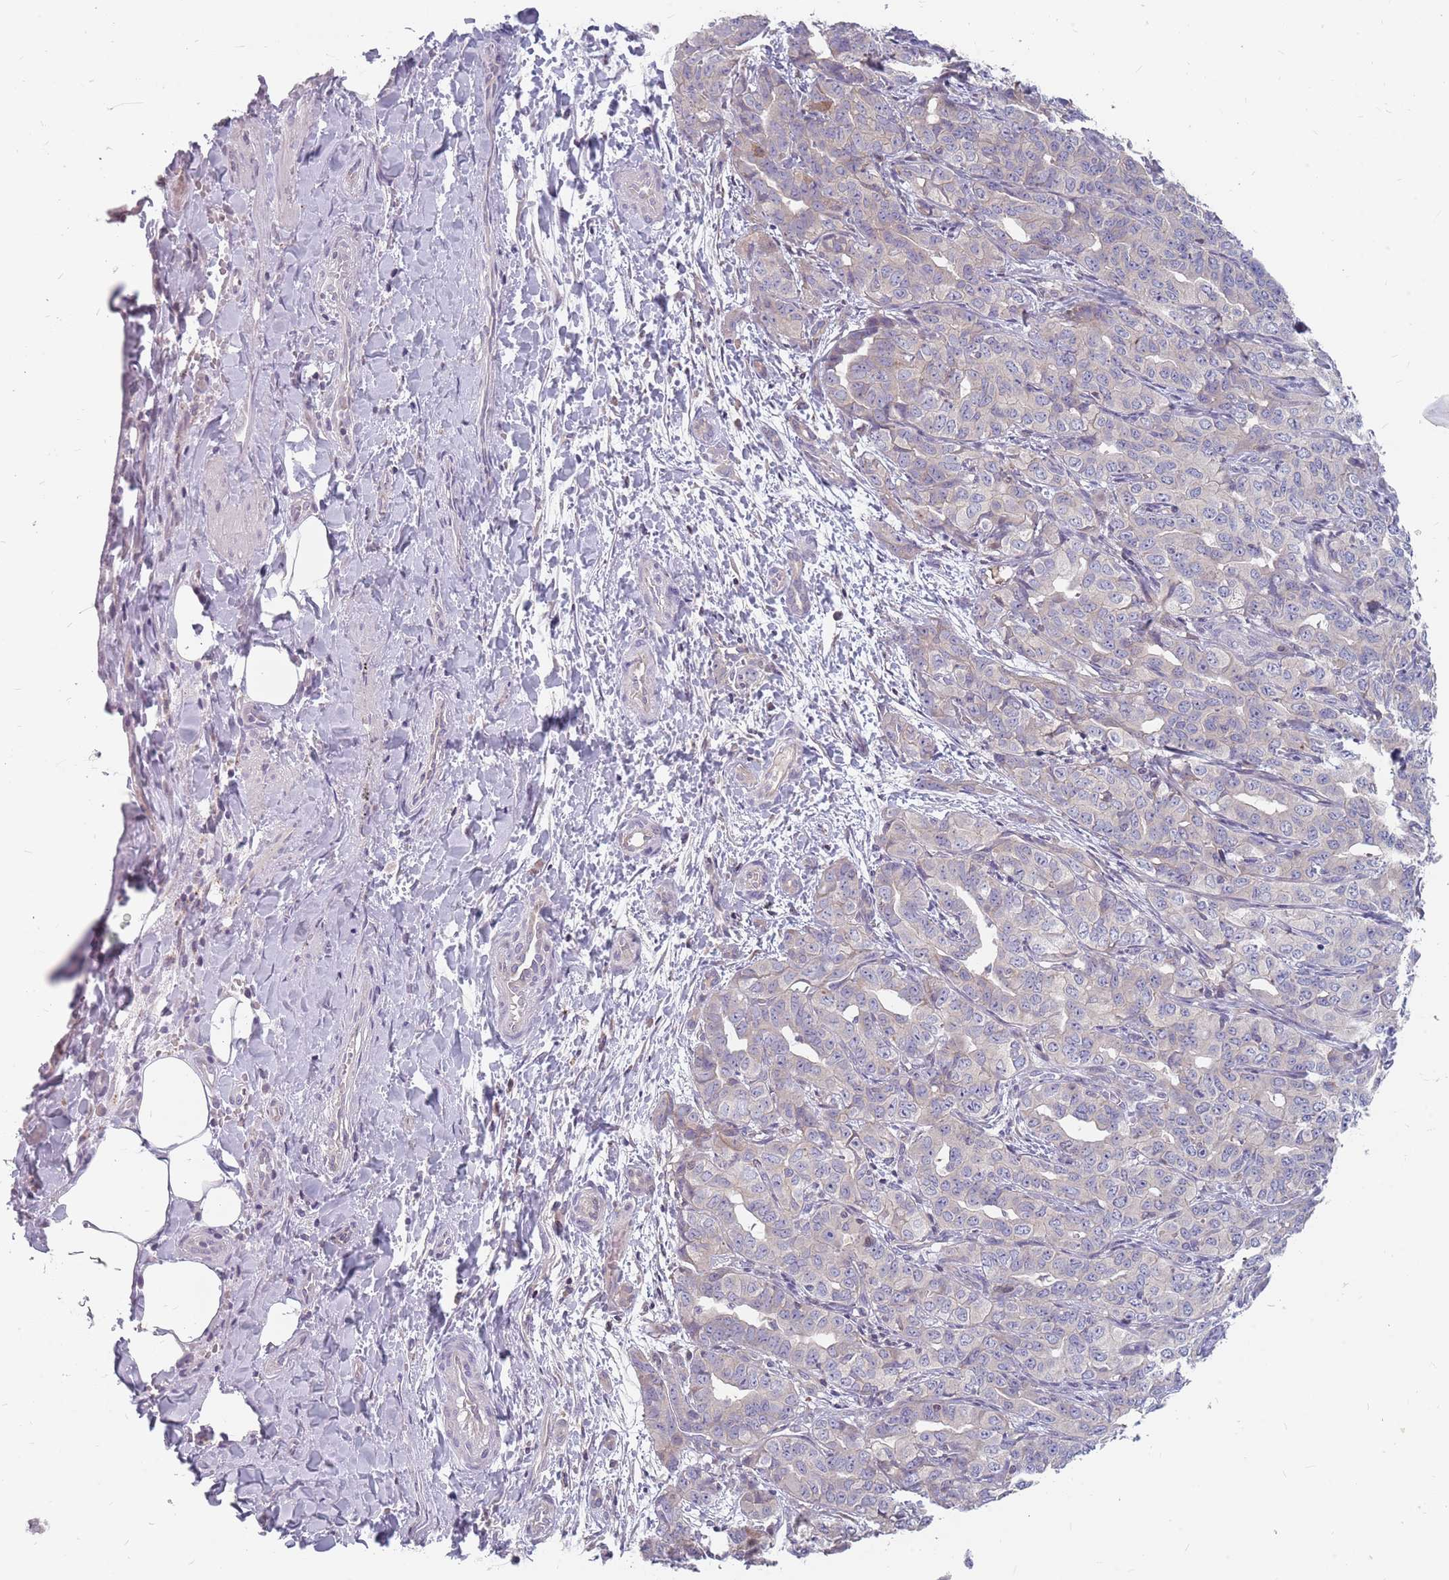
{"staining": {"intensity": "weak", "quantity": "<25%", "location": "cytoplasmic/membranous"}, "tissue": "liver cancer", "cell_type": "Tumor cells", "image_type": "cancer", "snomed": [{"axis": "morphology", "description": "Cholangiocarcinoma"}, {"axis": "topography", "description": "Liver"}], "caption": "Immunohistochemical staining of human liver cholangiocarcinoma reveals no significant expression in tumor cells. Nuclei are stained in blue.", "gene": "CMTR2", "patient": {"sex": "male", "age": 59}}